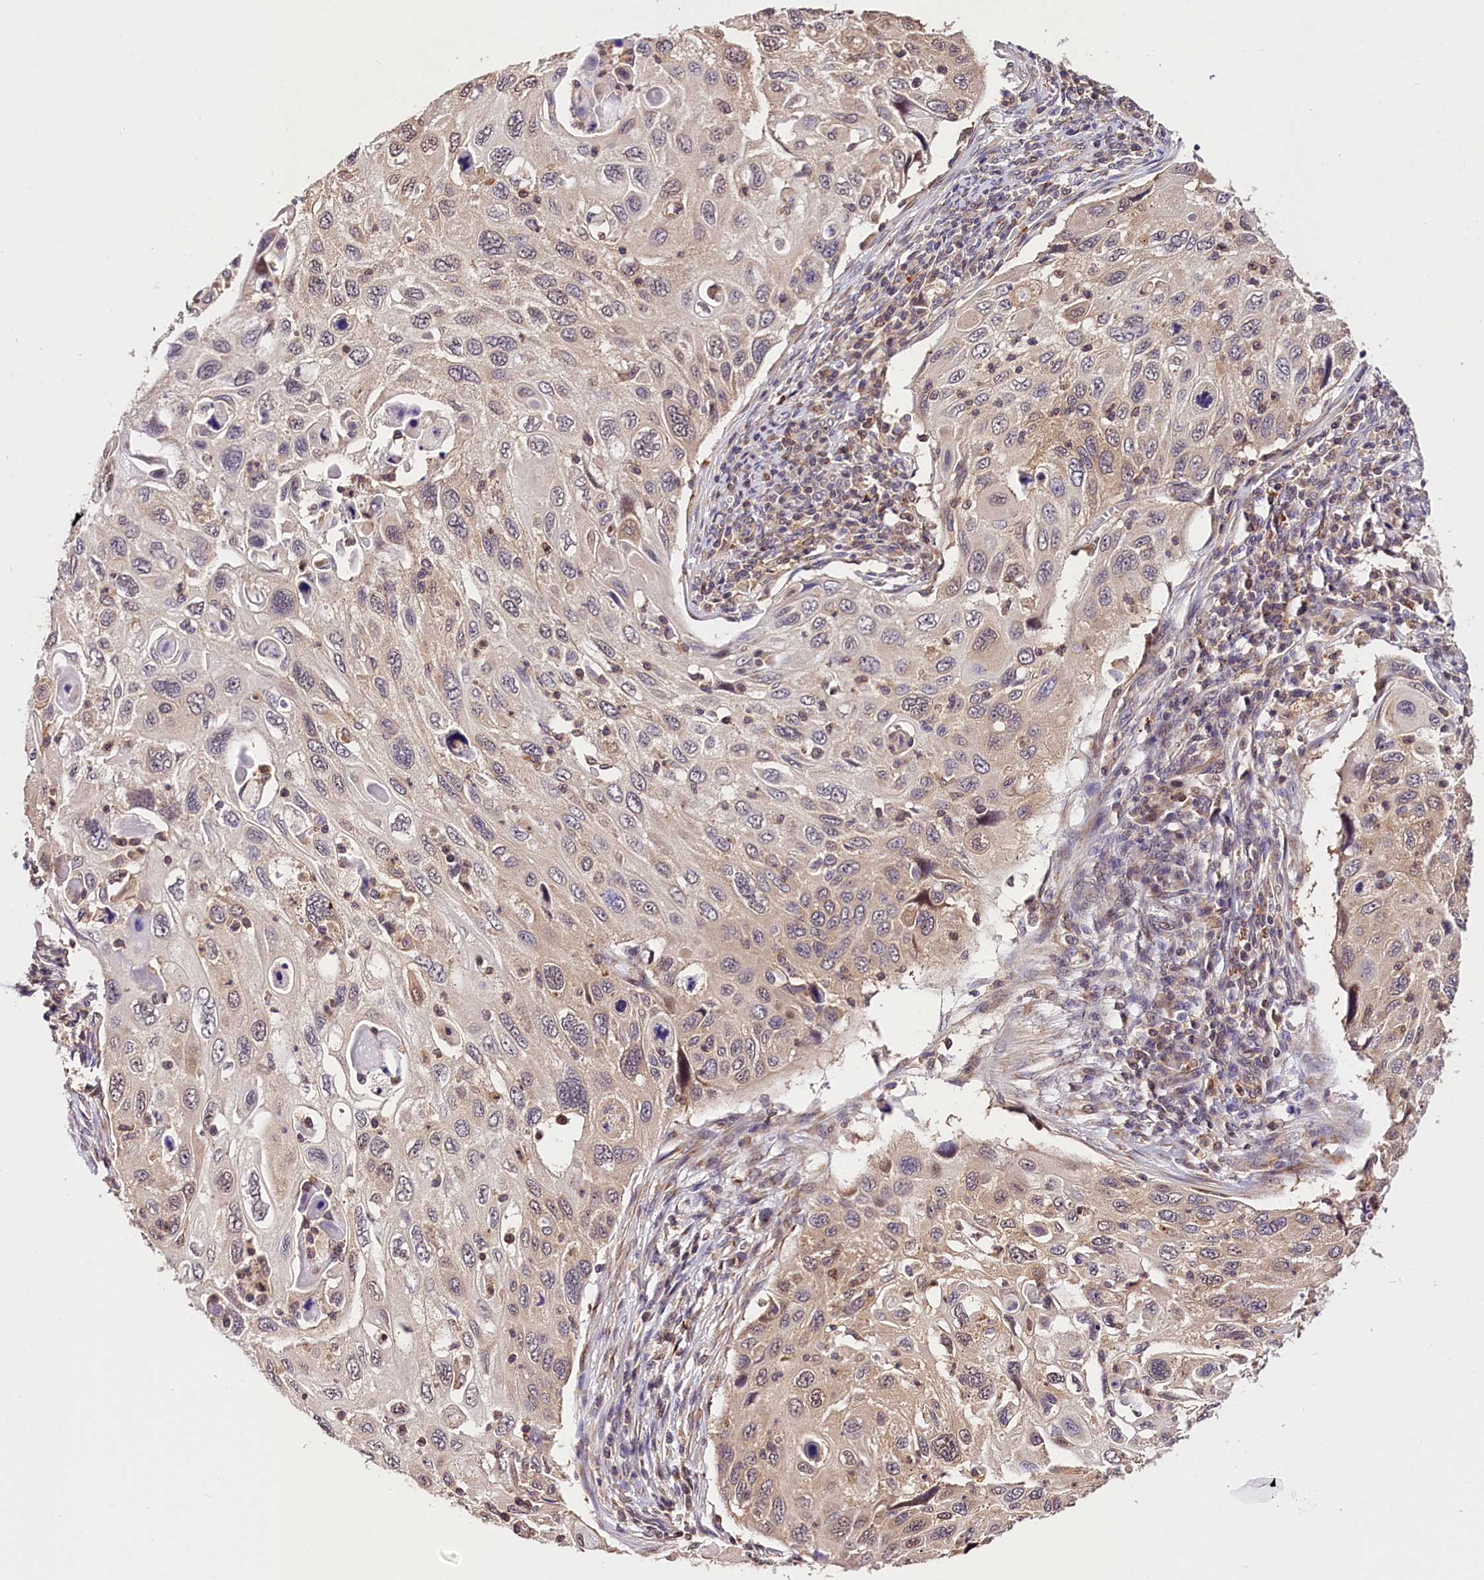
{"staining": {"intensity": "weak", "quantity": "<25%", "location": "nuclear"}, "tissue": "cervical cancer", "cell_type": "Tumor cells", "image_type": "cancer", "snomed": [{"axis": "morphology", "description": "Squamous cell carcinoma, NOS"}, {"axis": "topography", "description": "Cervix"}], "caption": "The immunohistochemistry (IHC) image has no significant expression in tumor cells of cervical cancer tissue.", "gene": "CHORDC1", "patient": {"sex": "female", "age": 70}}